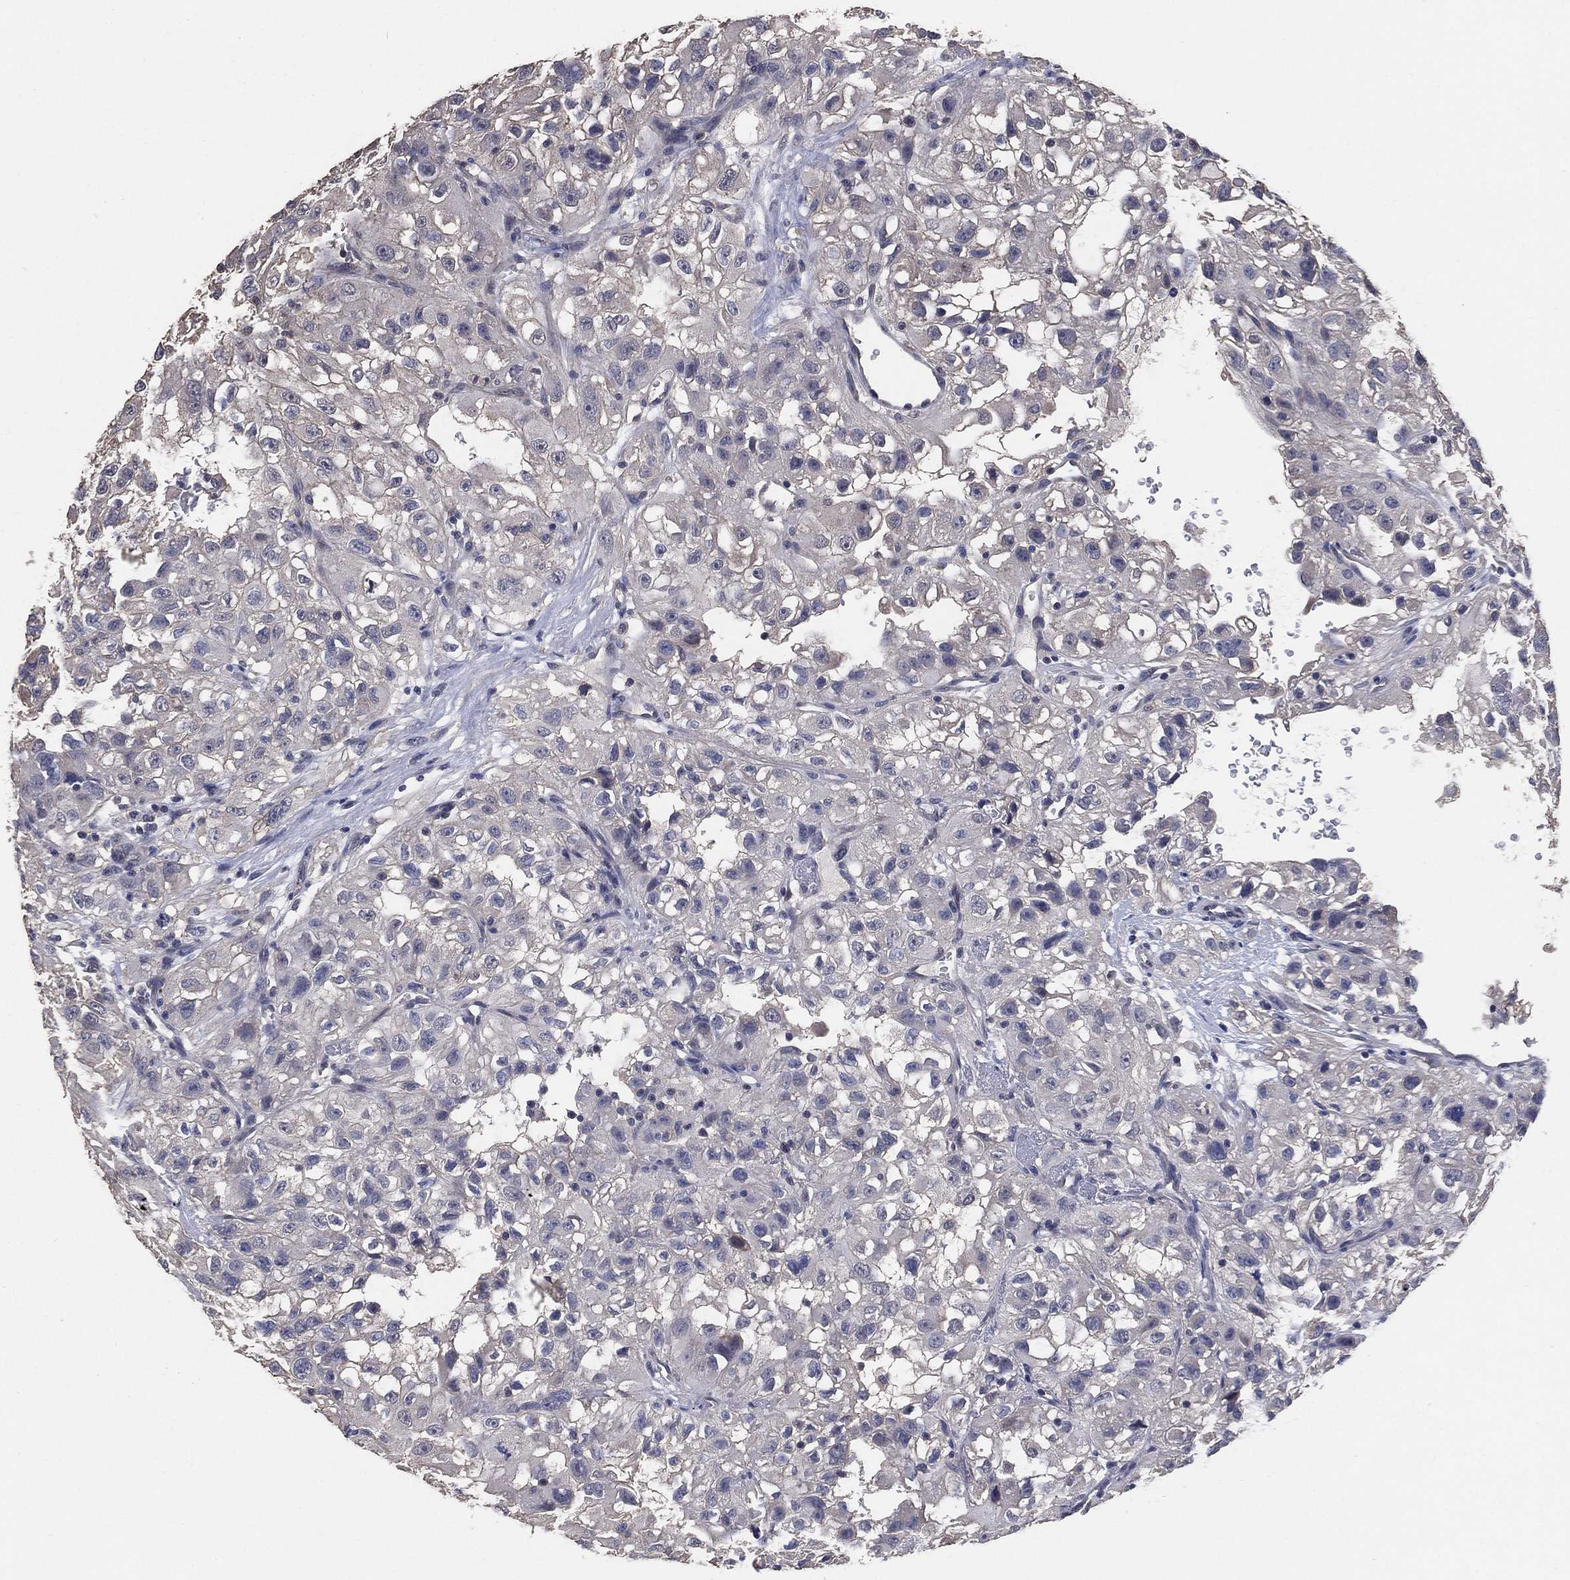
{"staining": {"intensity": "negative", "quantity": "none", "location": "none"}, "tissue": "renal cancer", "cell_type": "Tumor cells", "image_type": "cancer", "snomed": [{"axis": "morphology", "description": "Adenocarcinoma, NOS"}, {"axis": "topography", "description": "Kidney"}], "caption": "Tumor cells show no significant staining in renal adenocarcinoma.", "gene": "KLK5", "patient": {"sex": "male", "age": 64}}